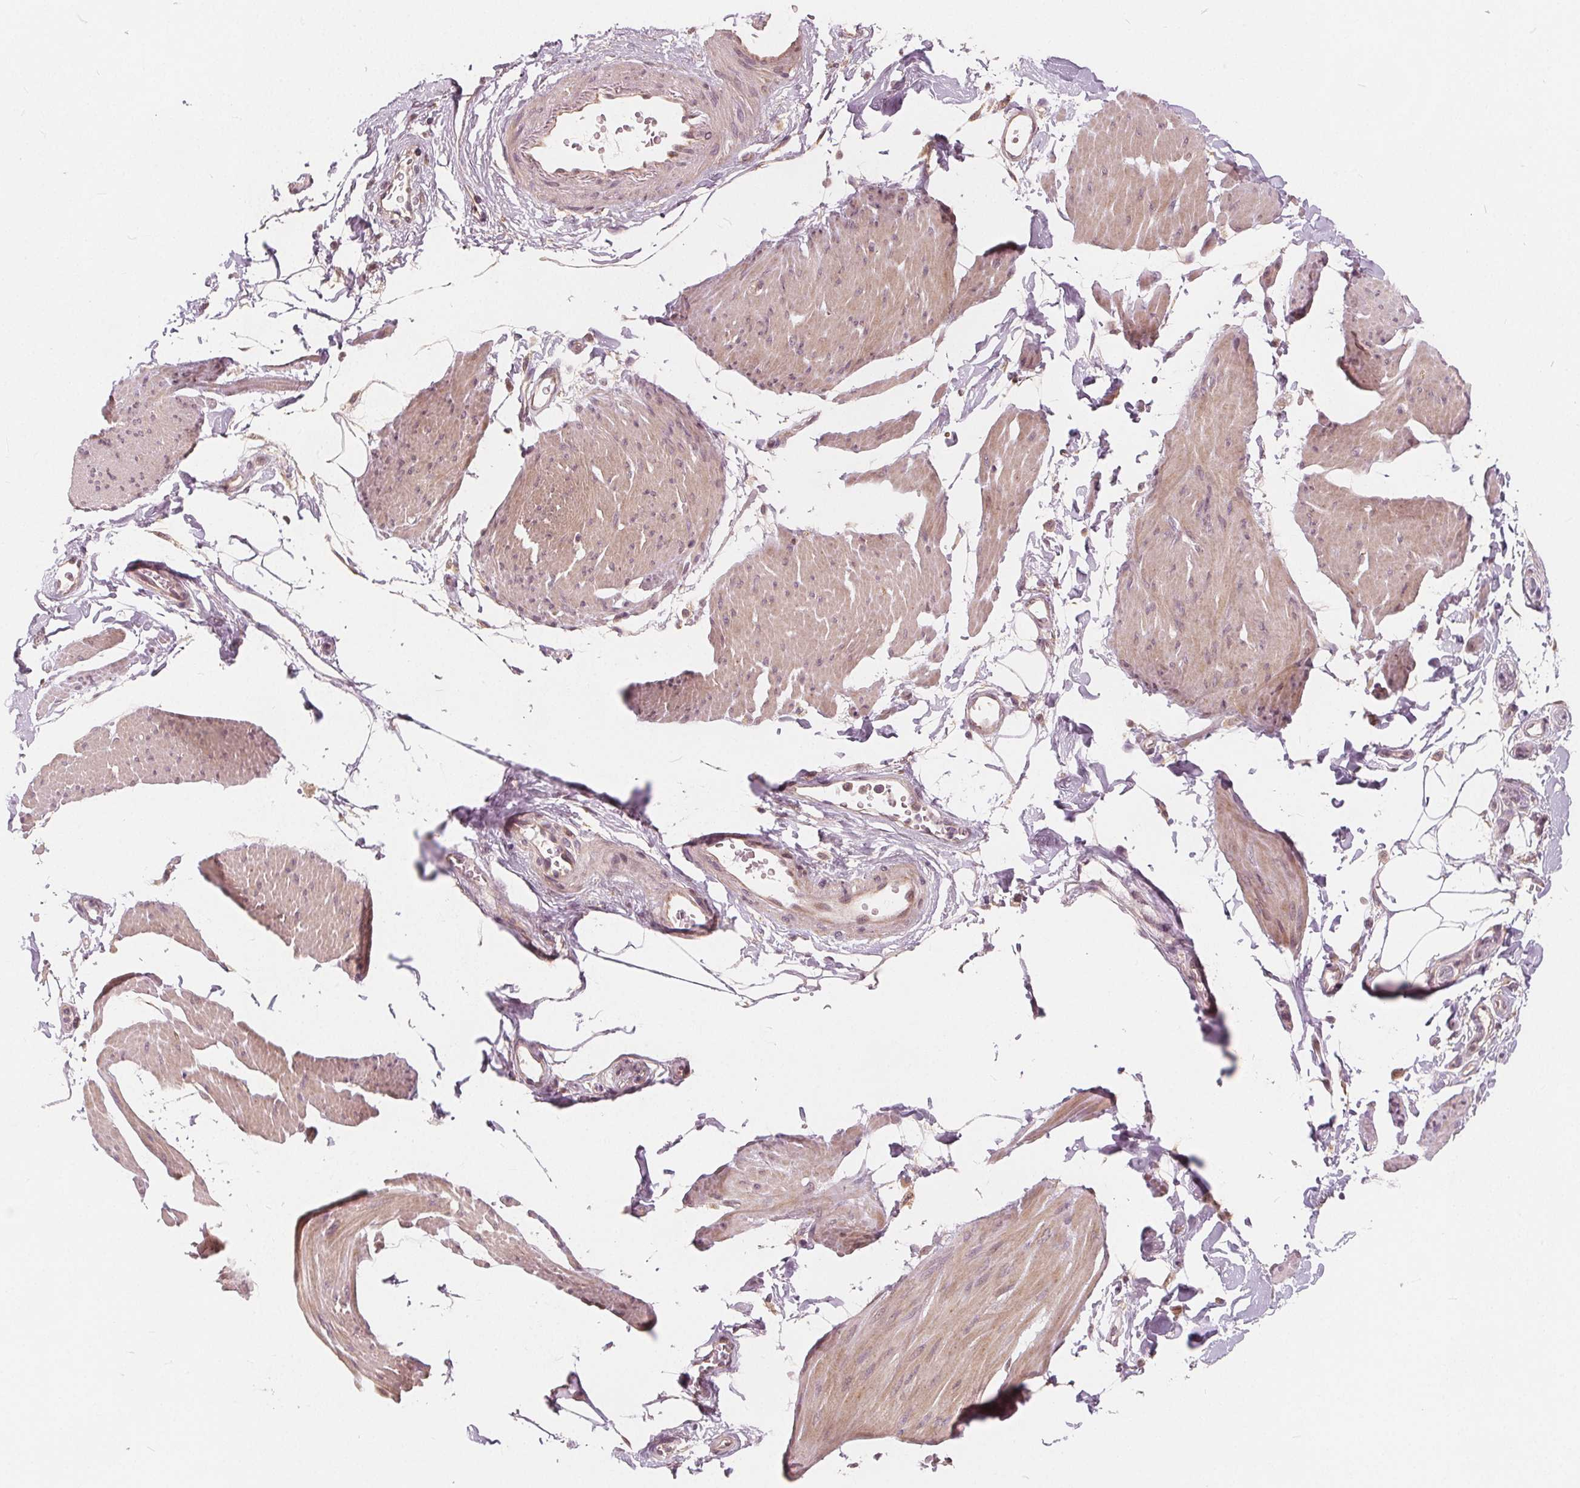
{"staining": {"intensity": "weak", "quantity": "25%-75%", "location": "cytoplasmic/membranous"}, "tissue": "smooth muscle", "cell_type": "Smooth muscle cells", "image_type": "normal", "snomed": [{"axis": "morphology", "description": "Normal tissue, NOS"}, {"axis": "topography", "description": "Adipose tissue"}, {"axis": "topography", "description": "Smooth muscle"}, {"axis": "topography", "description": "Peripheral nerve tissue"}], "caption": "Immunohistochemical staining of unremarkable human smooth muscle reveals 25%-75% levels of weak cytoplasmic/membranous protein expression in about 25%-75% of smooth muscle cells. (brown staining indicates protein expression, while blue staining denotes nuclei).", "gene": "SNX12", "patient": {"sex": "male", "age": 83}}